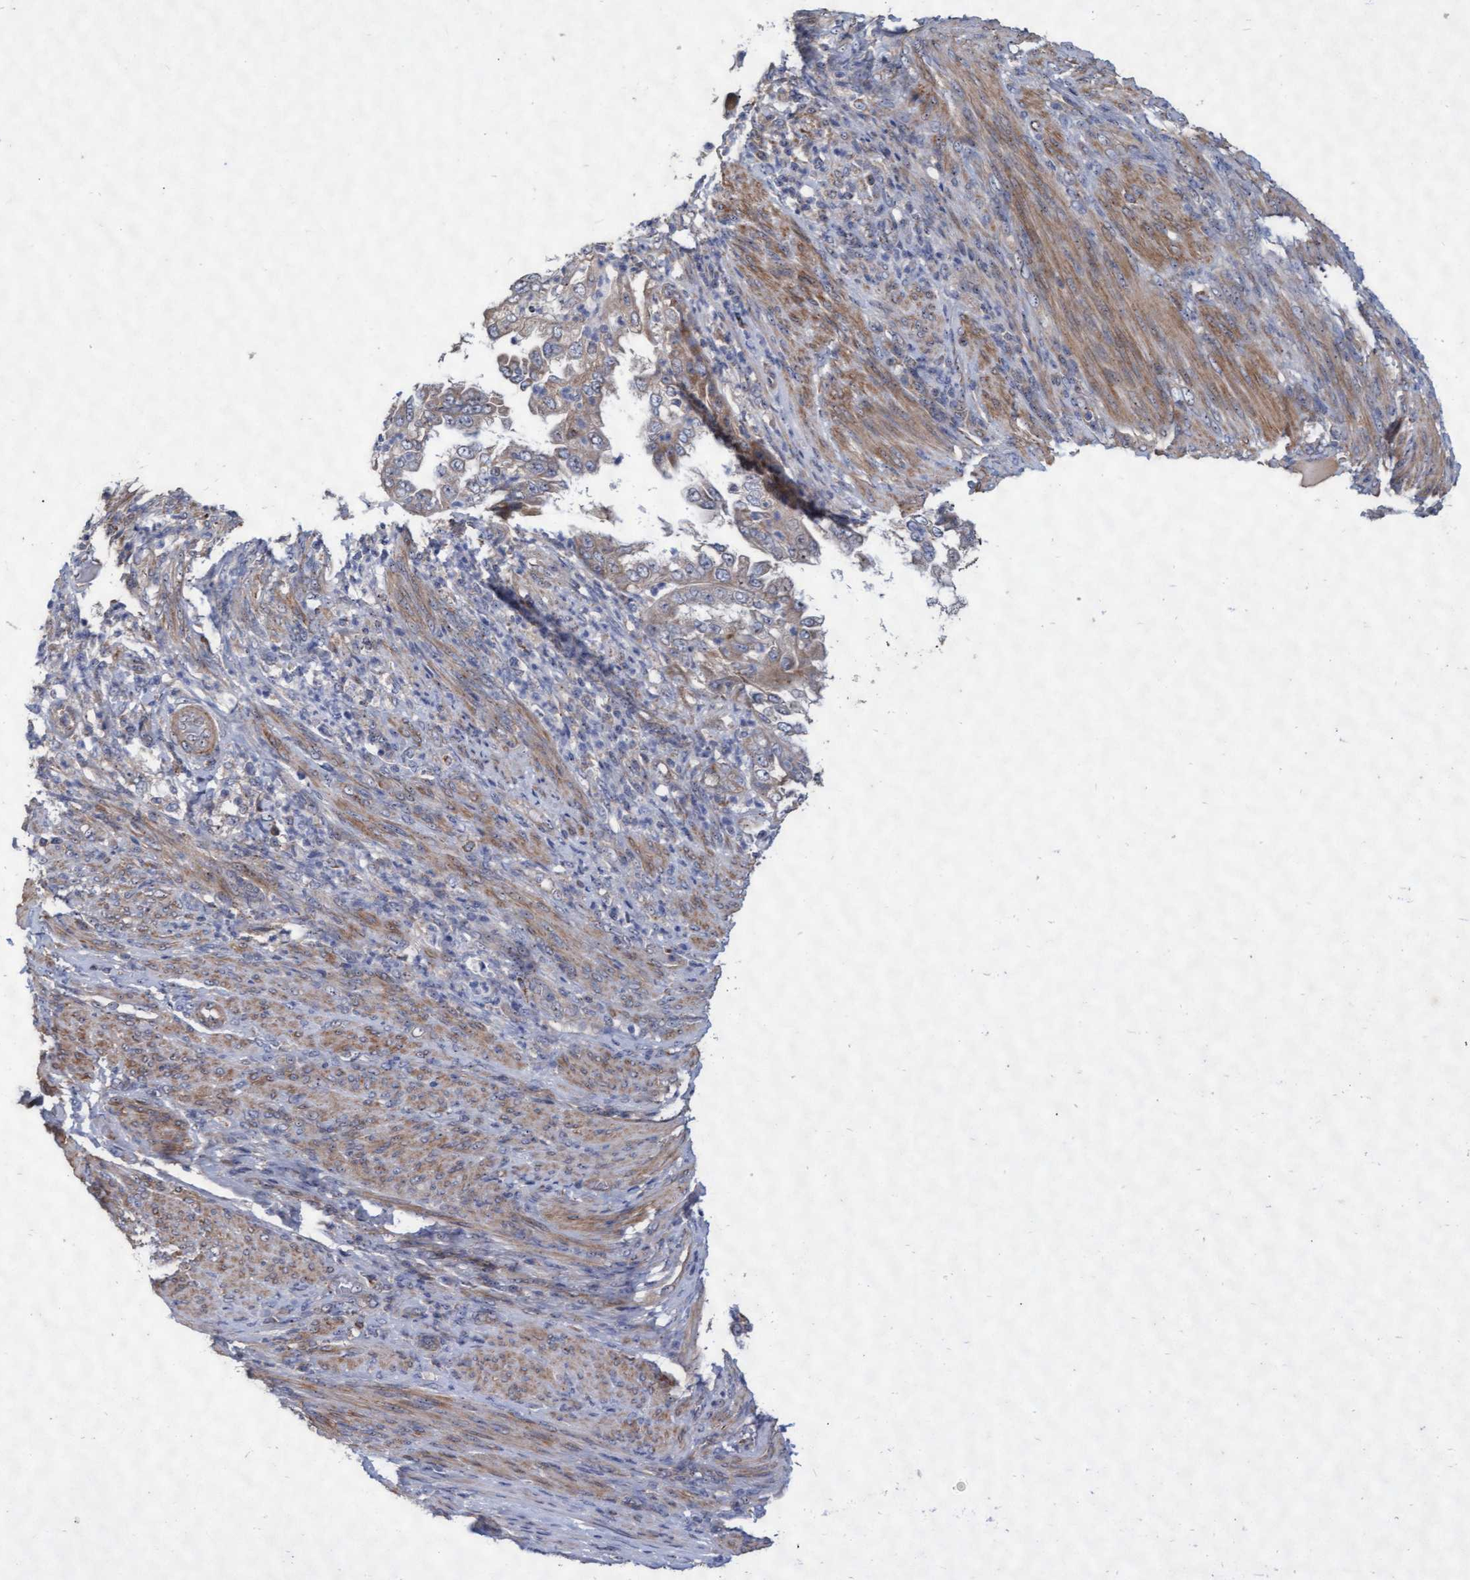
{"staining": {"intensity": "negative", "quantity": "none", "location": "none"}, "tissue": "endometrial cancer", "cell_type": "Tumor cells", "image_type": "cancer", "snomed": [{"axis": "morphology", "description": "Adenocarcinoma, NOS"}, {"axis": "topography", "description": "Endometrium"}], "caption": "Micrograph shows no significant protein expression in tumor cells of endometrial cancer (adenocarcinoma).", "gene": "ABCF2", "patient": {"sex": "female", "age": 85}}